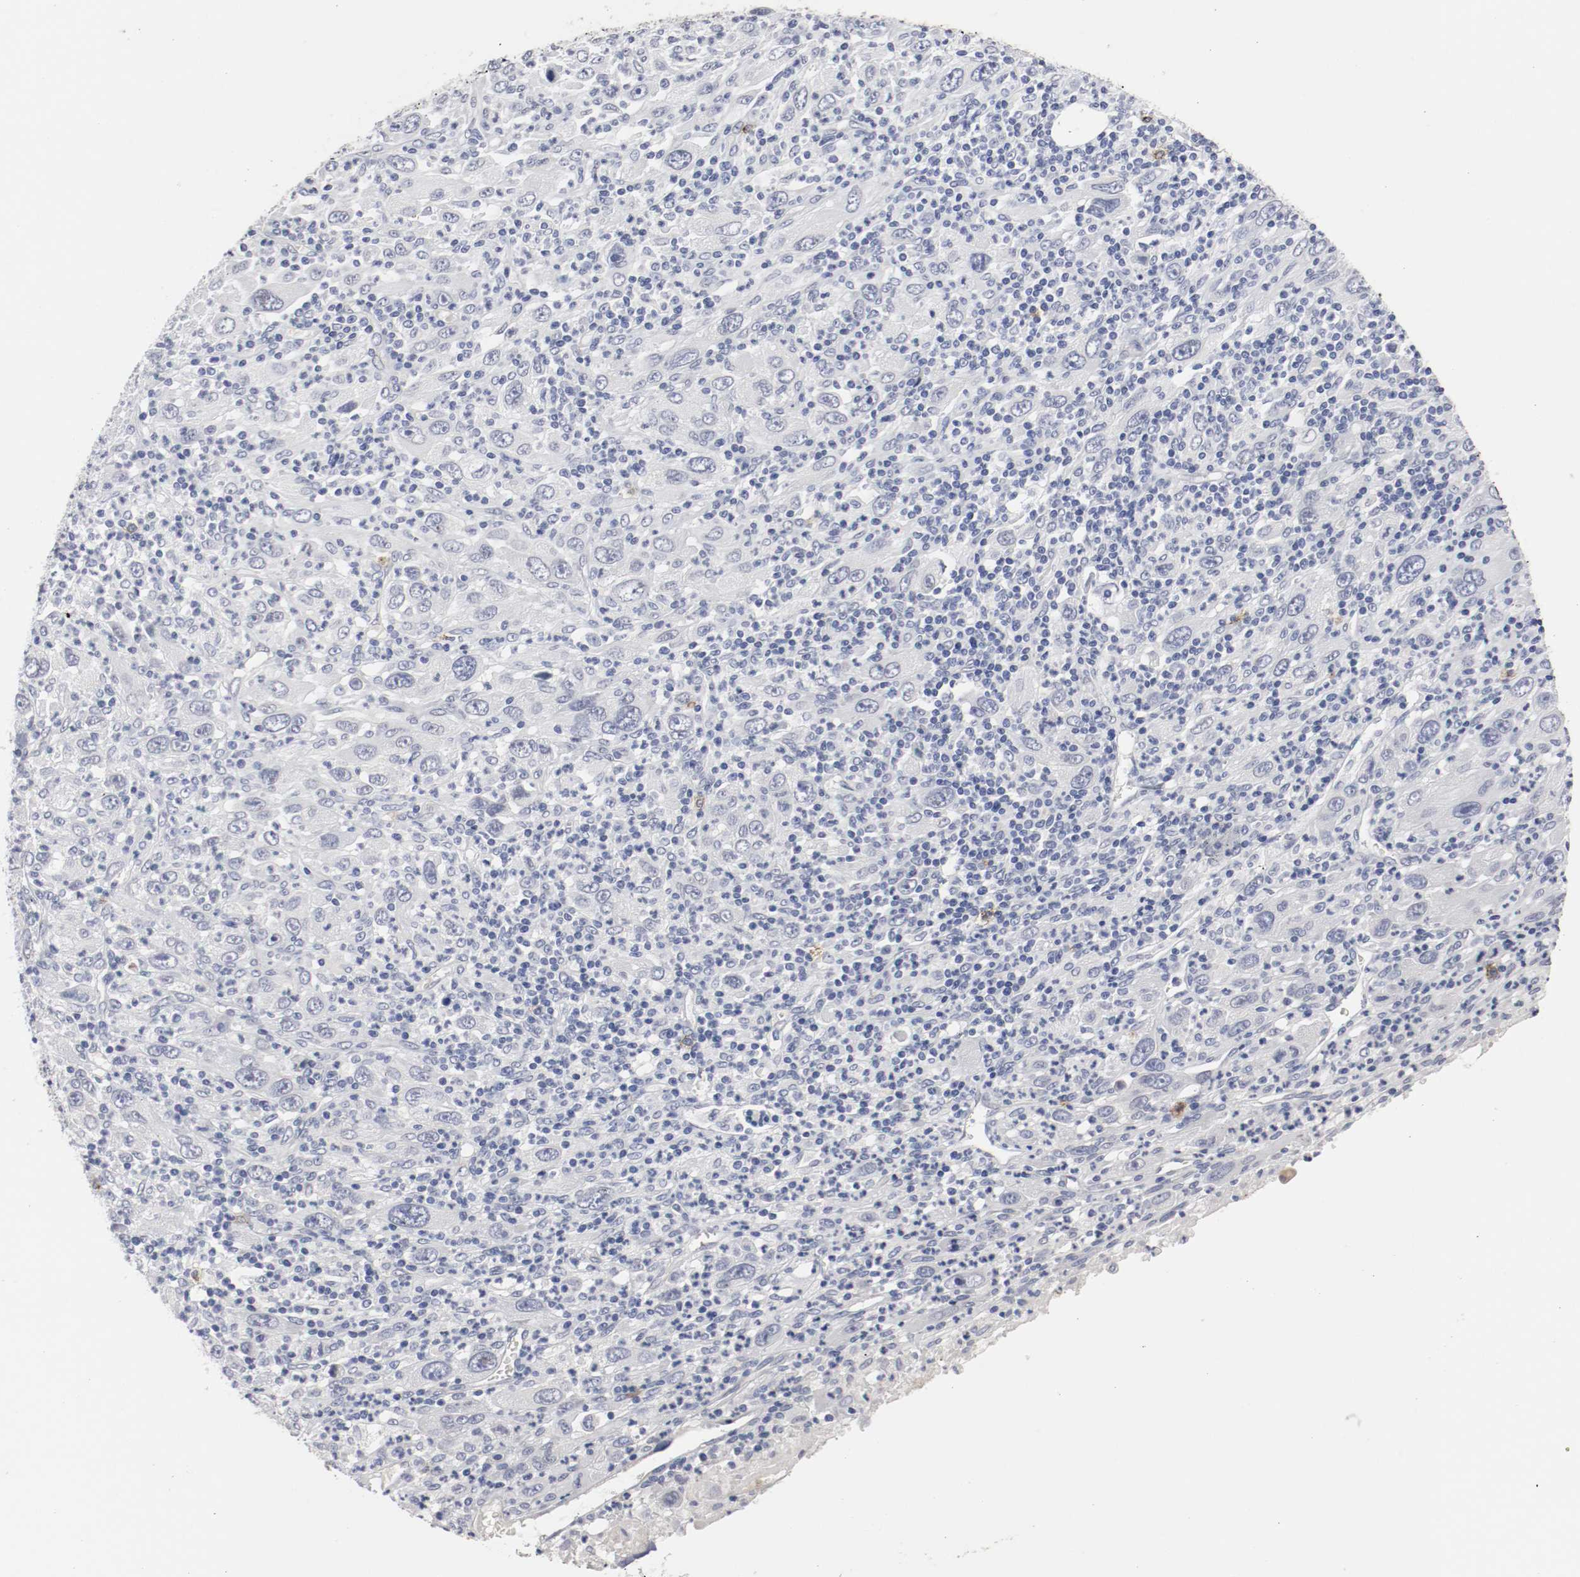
{"staining": {"intensity": "negative", "quantity": "none", "location": "none"}, "tissue": "melanoma", "cell_type": "Tumor cells", "image_type": "cancer", "snomed": [{"axis": "morphology", "description": "Malignant melanoma, Metastatic site"}, {"axis": "topography", "description": "Skin"}], "caption": "Tumor cells show no significant protein staining in malignant melanoma (metastatic site).", "gene": "KIT", "patient": {"sex": "female", "age": 56}}